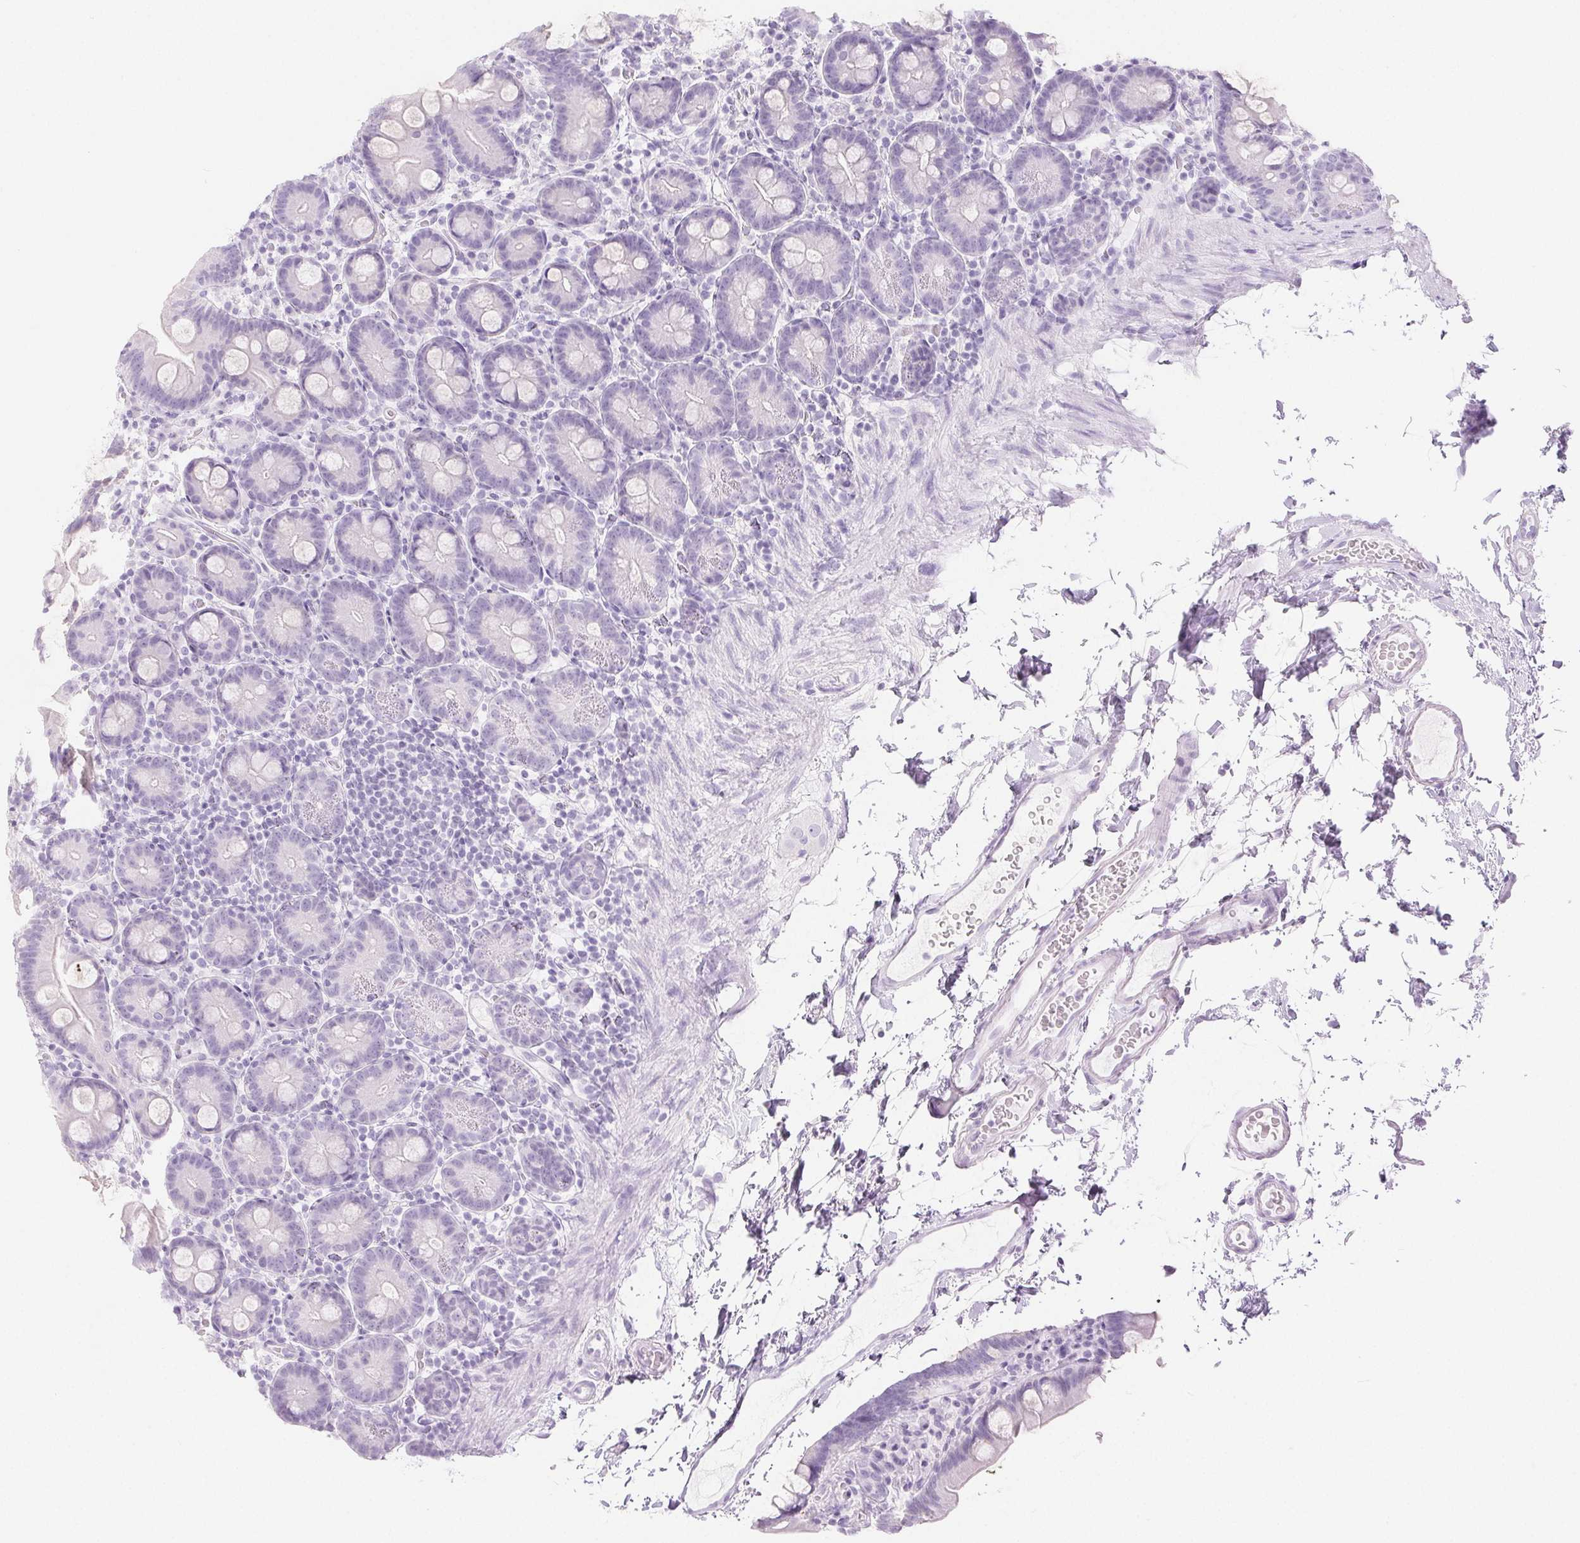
{"staining": {"intensity": "negative", "quantity": "none", "location": "none"}, "tissue": "small intestine", "cell_type": "Glandular cells", "image_type": "normal", "snomed": [{"axis": "morphology", "description": "Normal tissue, NOS"}, {"axis": "topography", "description": "Small intestine"}], "caption": "High power microscopy photomicrograph of an immunohistochemistry (IHC) micrograph of benign small intestine, revealing no significant staining in glandular cells. Brightfield microscopy of immunohistochemistry stained with DAB (brown) and hematoxylin (blue), captured at high magnification.", "gene": "SPRR3", "patient": {"sex": "female", "age": 68}}